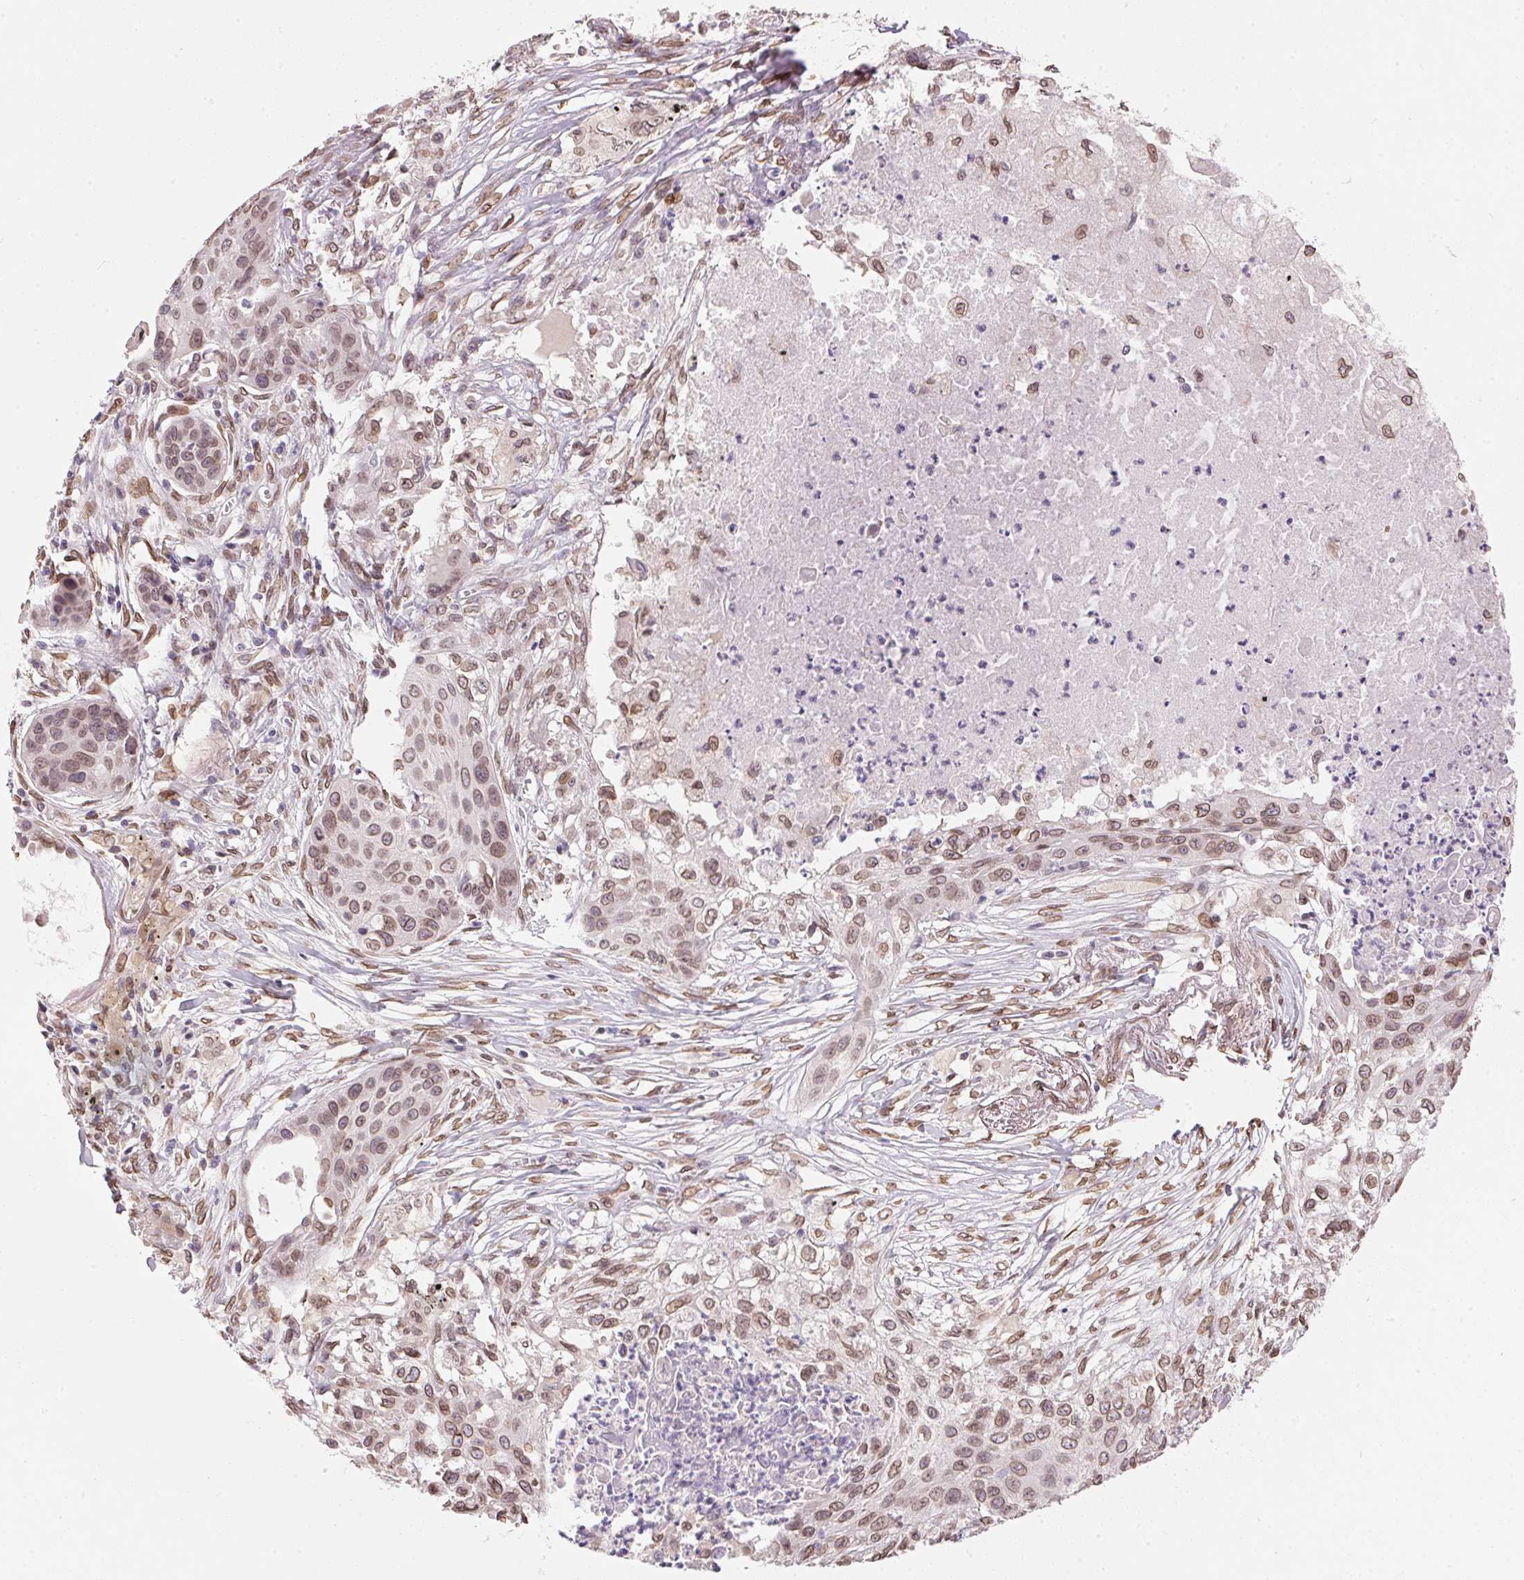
{"staining": {"intensity": "weak", "quantity": ">75%", "location": "cytoplasmic/membranous,nuclear"}, "tissue": "lung cancer", "cell_type": "Tumor cells", "image_type": "cancer", "snomed": [{"axis": "morphology", "description": "Squamous cell carcinoma, NOS"}, {"axis": "topography", "description": "Lung"}], "caption": "Immunohistochemical staining of human lung cancer (squamous cell carcinoma) demonstrates low levels of weak cytoplasmic/membranous and nuclear staining in about >75% of tumor cells. (DAB (3,3'-diaminobenzidine) IHC, brown staining for protein, blue staining for nuclei).", "gene": "TMEM175", "patient": {"sex": "male", "age": 71}}